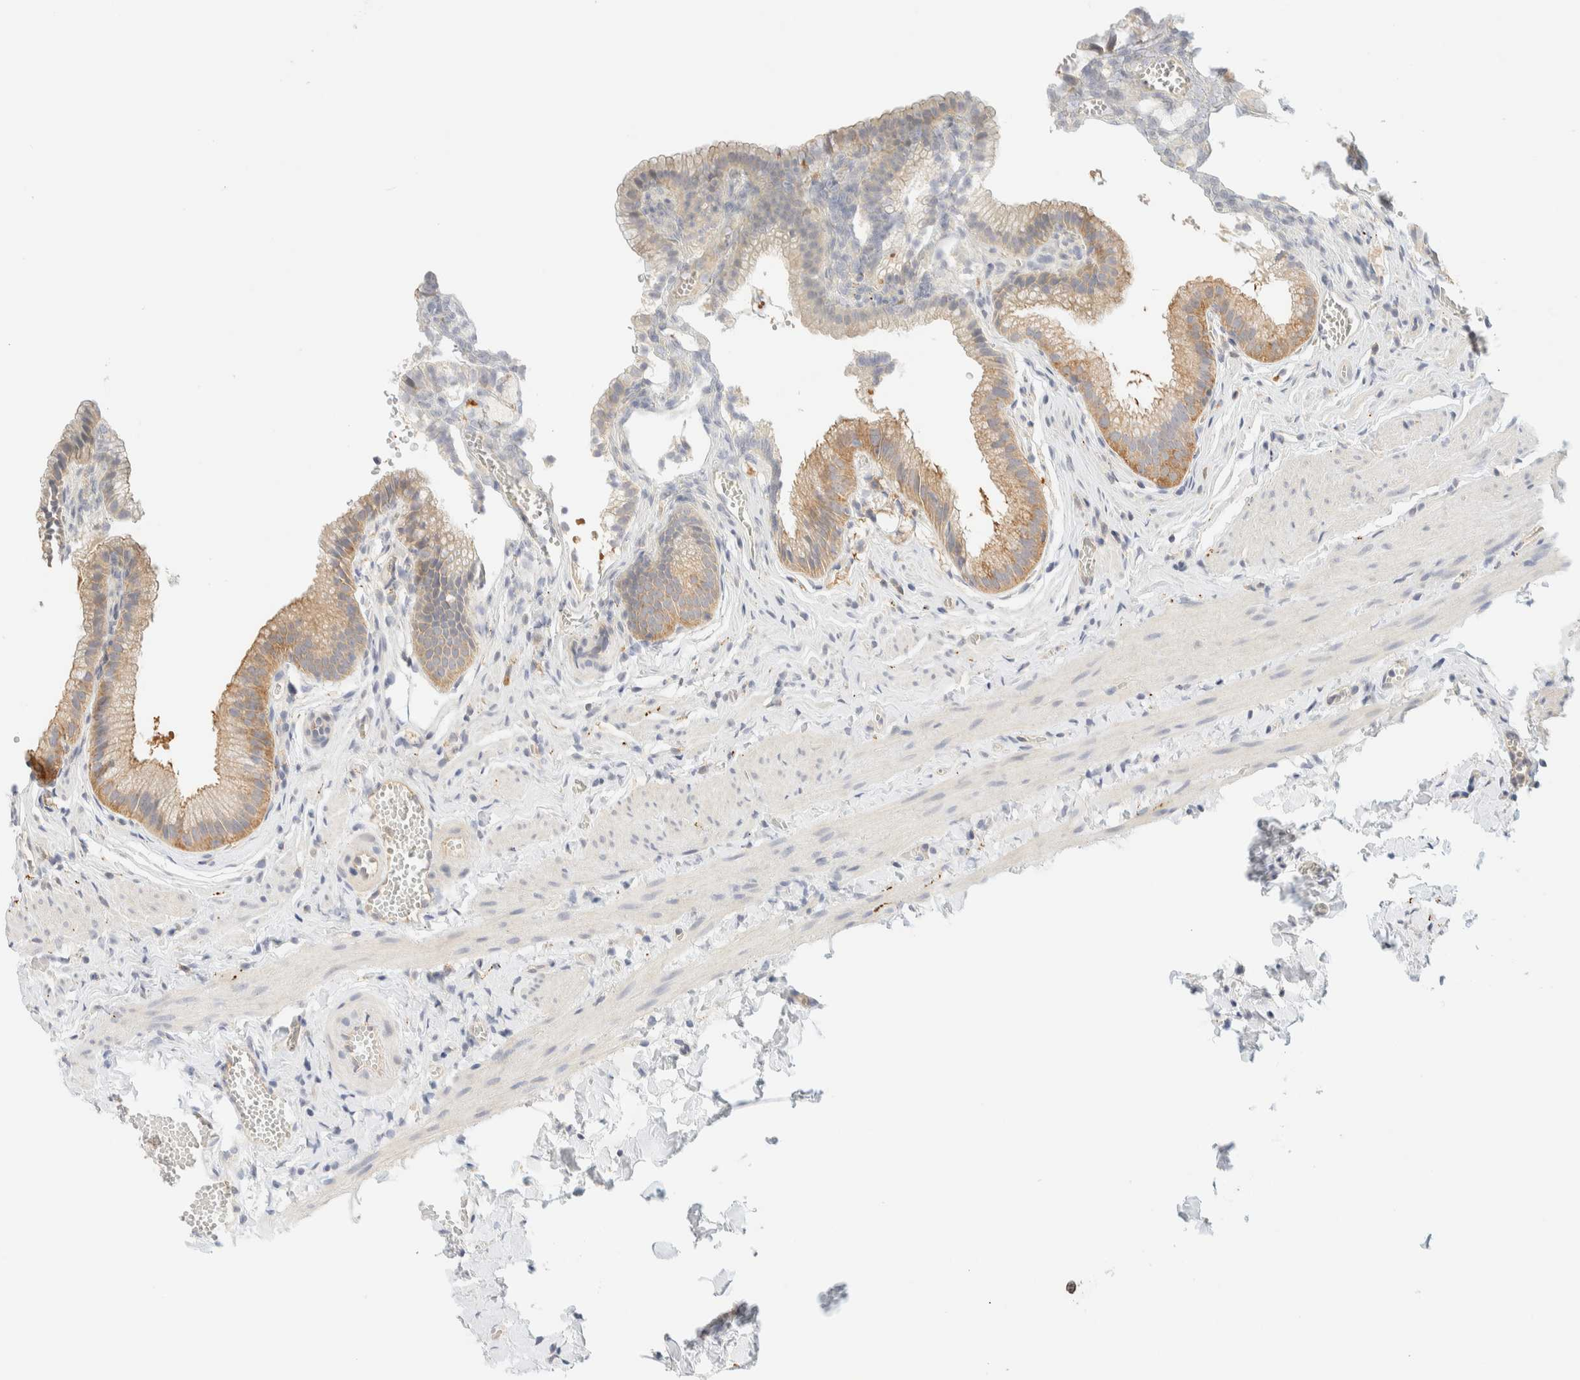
{"staining": {"intensity": "moderate", "quantity": ">75%", "location": "cytoplasmic/membranous"}, "tissue": "gallbladder", "cell_type": "Glandular cells", "image_type": "normal", "snomed": [{"axis": "morphology", "description": "Normal tissue, NOS"}, {"axis": "topography", "description": "Gallbladder"}], "caption": "Brown immunohistochemical staining in benign human gallbladder exhibits moderate cytoplasmic/membranous expression in approximately >75% of glandular cells.", "gene": "TBC1D8B", "patient": {"sex": "male", "age": 38}}